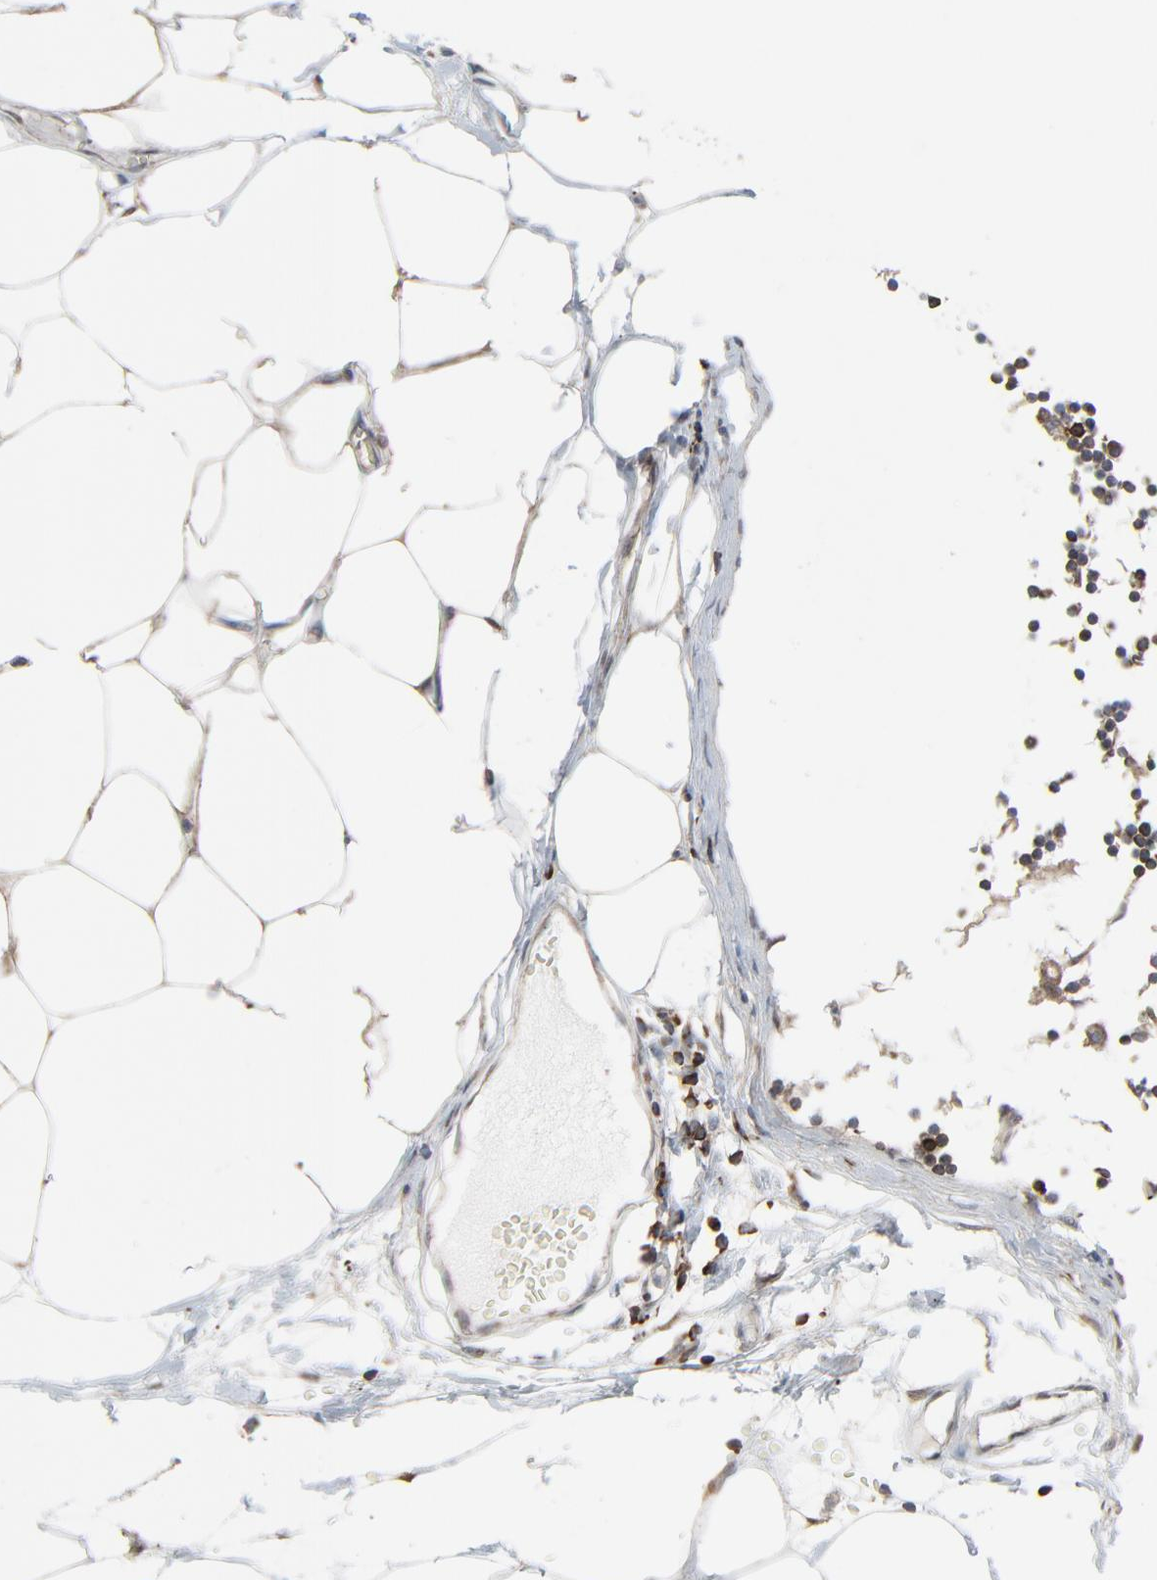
{"staining": {"intensity": "weak", "quantity": ">75%", "location": "cytoplasmic/membranous"}, "tissue": "adipose tissue", "cell_type": "Adipocytes", "image_type": "normal", "snomed": [{"axis": "morphology", "description": "Normal tissue, NOS"}, {"axis": "morphology", "description": "Adenocarcinoma, NOS"}, {"axis": "topography", "description": "Colon"}, {"axis": "topography", "description": "Peripheral nerve tissue"}], "caption": "Immunohistochemistry photomicrograph of unremarkable adipose tissue stained for a protein (brown), which exhibits low levels of weak cytoplasmic/membranous positivity in approximately >75% of adipocytes.", "gene": "OPTN", "patient": {"sex": "male", "age": 14}}